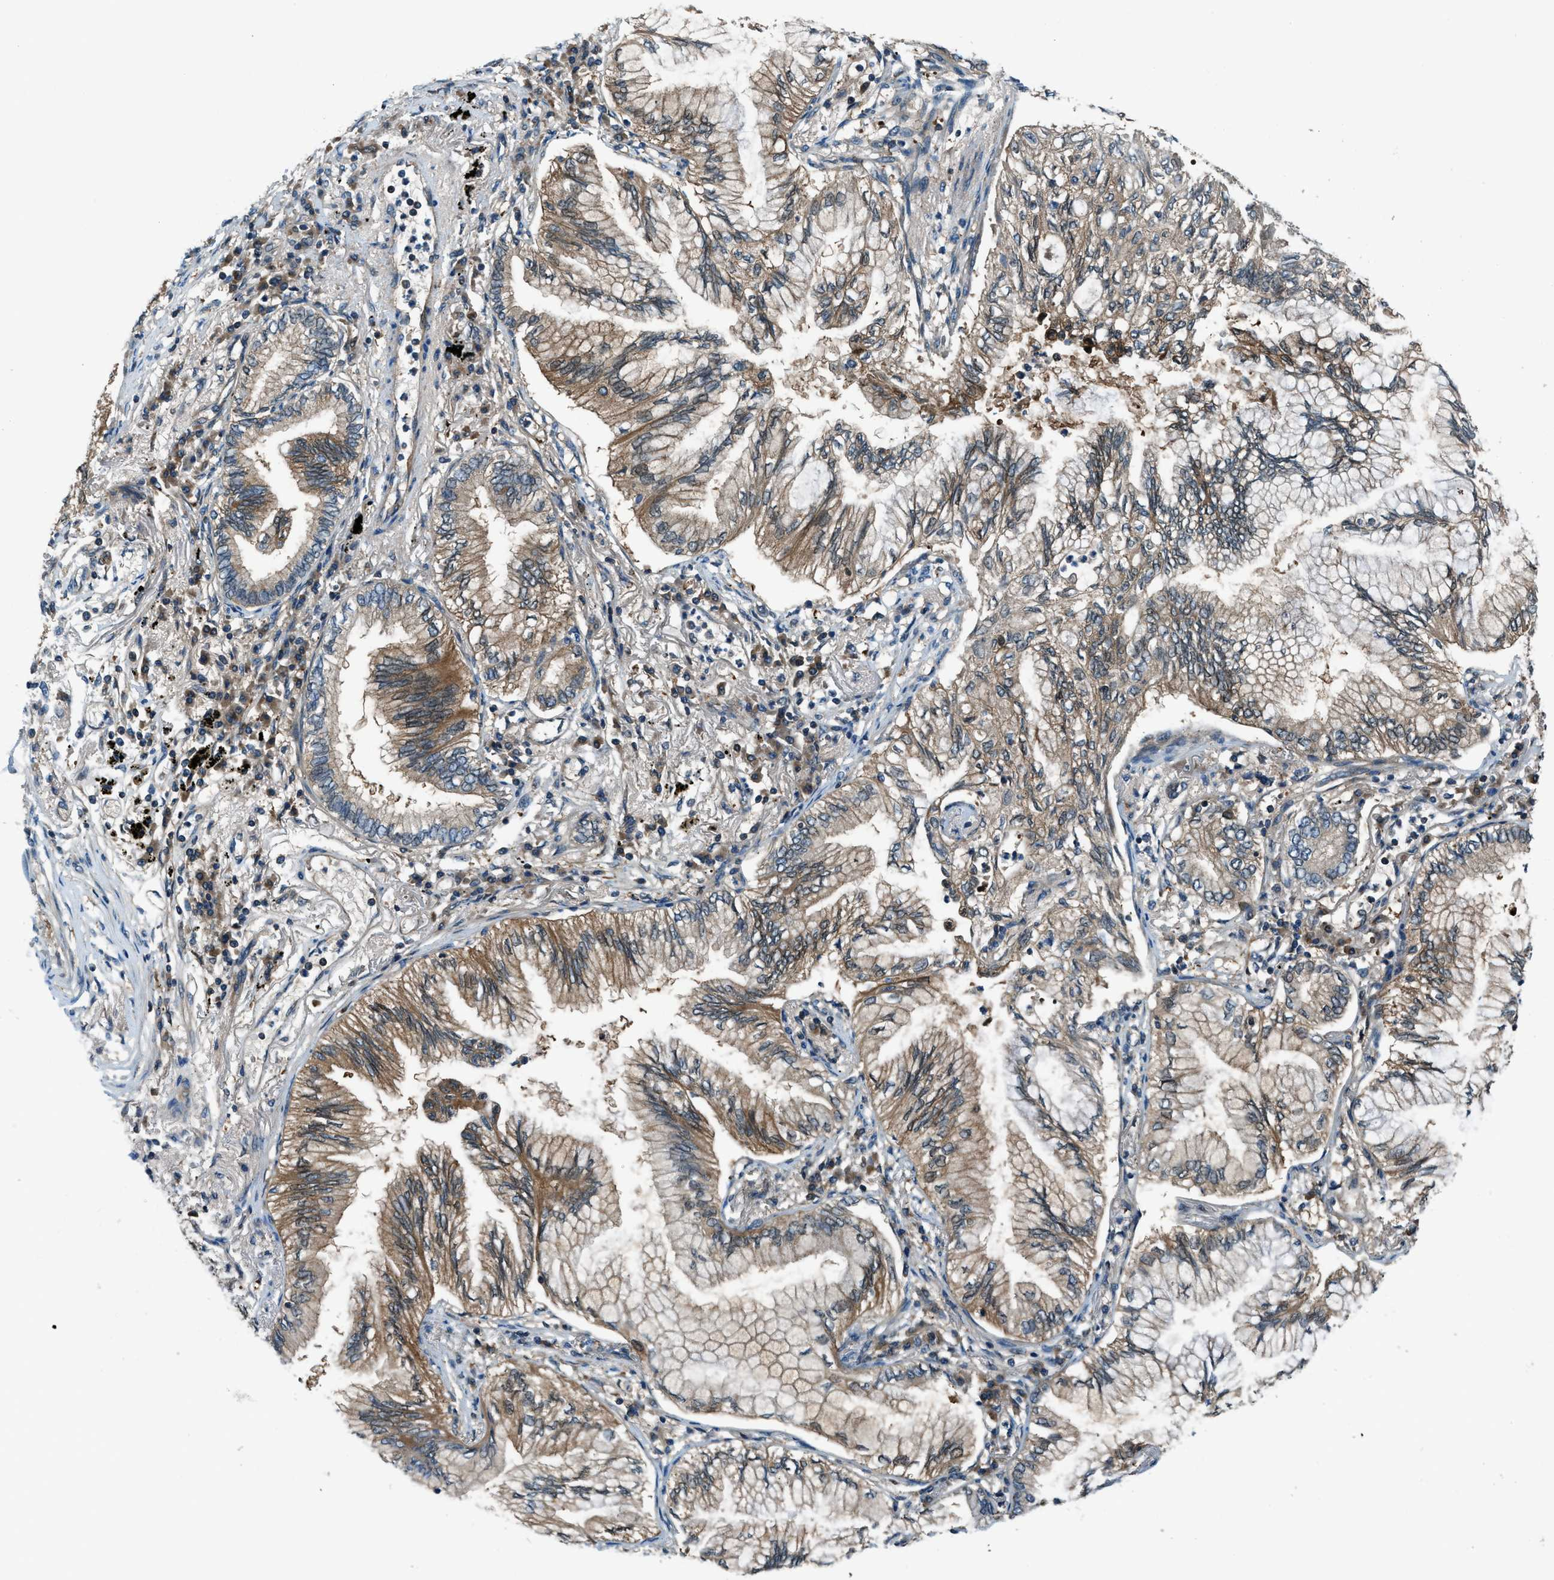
{"staining": {"intensity": "moderate", "quantity": ">75%", "location": "cytoplasmic/membranous"}, "tissue": "lung cancer", "cell_type": "Tumor cells", "image_type": "cancer", "snomed": [{"axis": "morphology", "description": "Normal tissue, NOS"}, {"axis": "morphology", "description": "Adenocarcinoma, NOS"}, {"axis": "topography", "description": "Bronchus"}, {"axis": "topography", "description": "Lung"}], "caption": "Protein staining of adenocarcinoma (lung) tissue shows moderate cytoplasmic/membranous expression in approximately >75% of tumor cells.", "gene": "HEBP2", "patient": {"sex": "female", "age": 70}}